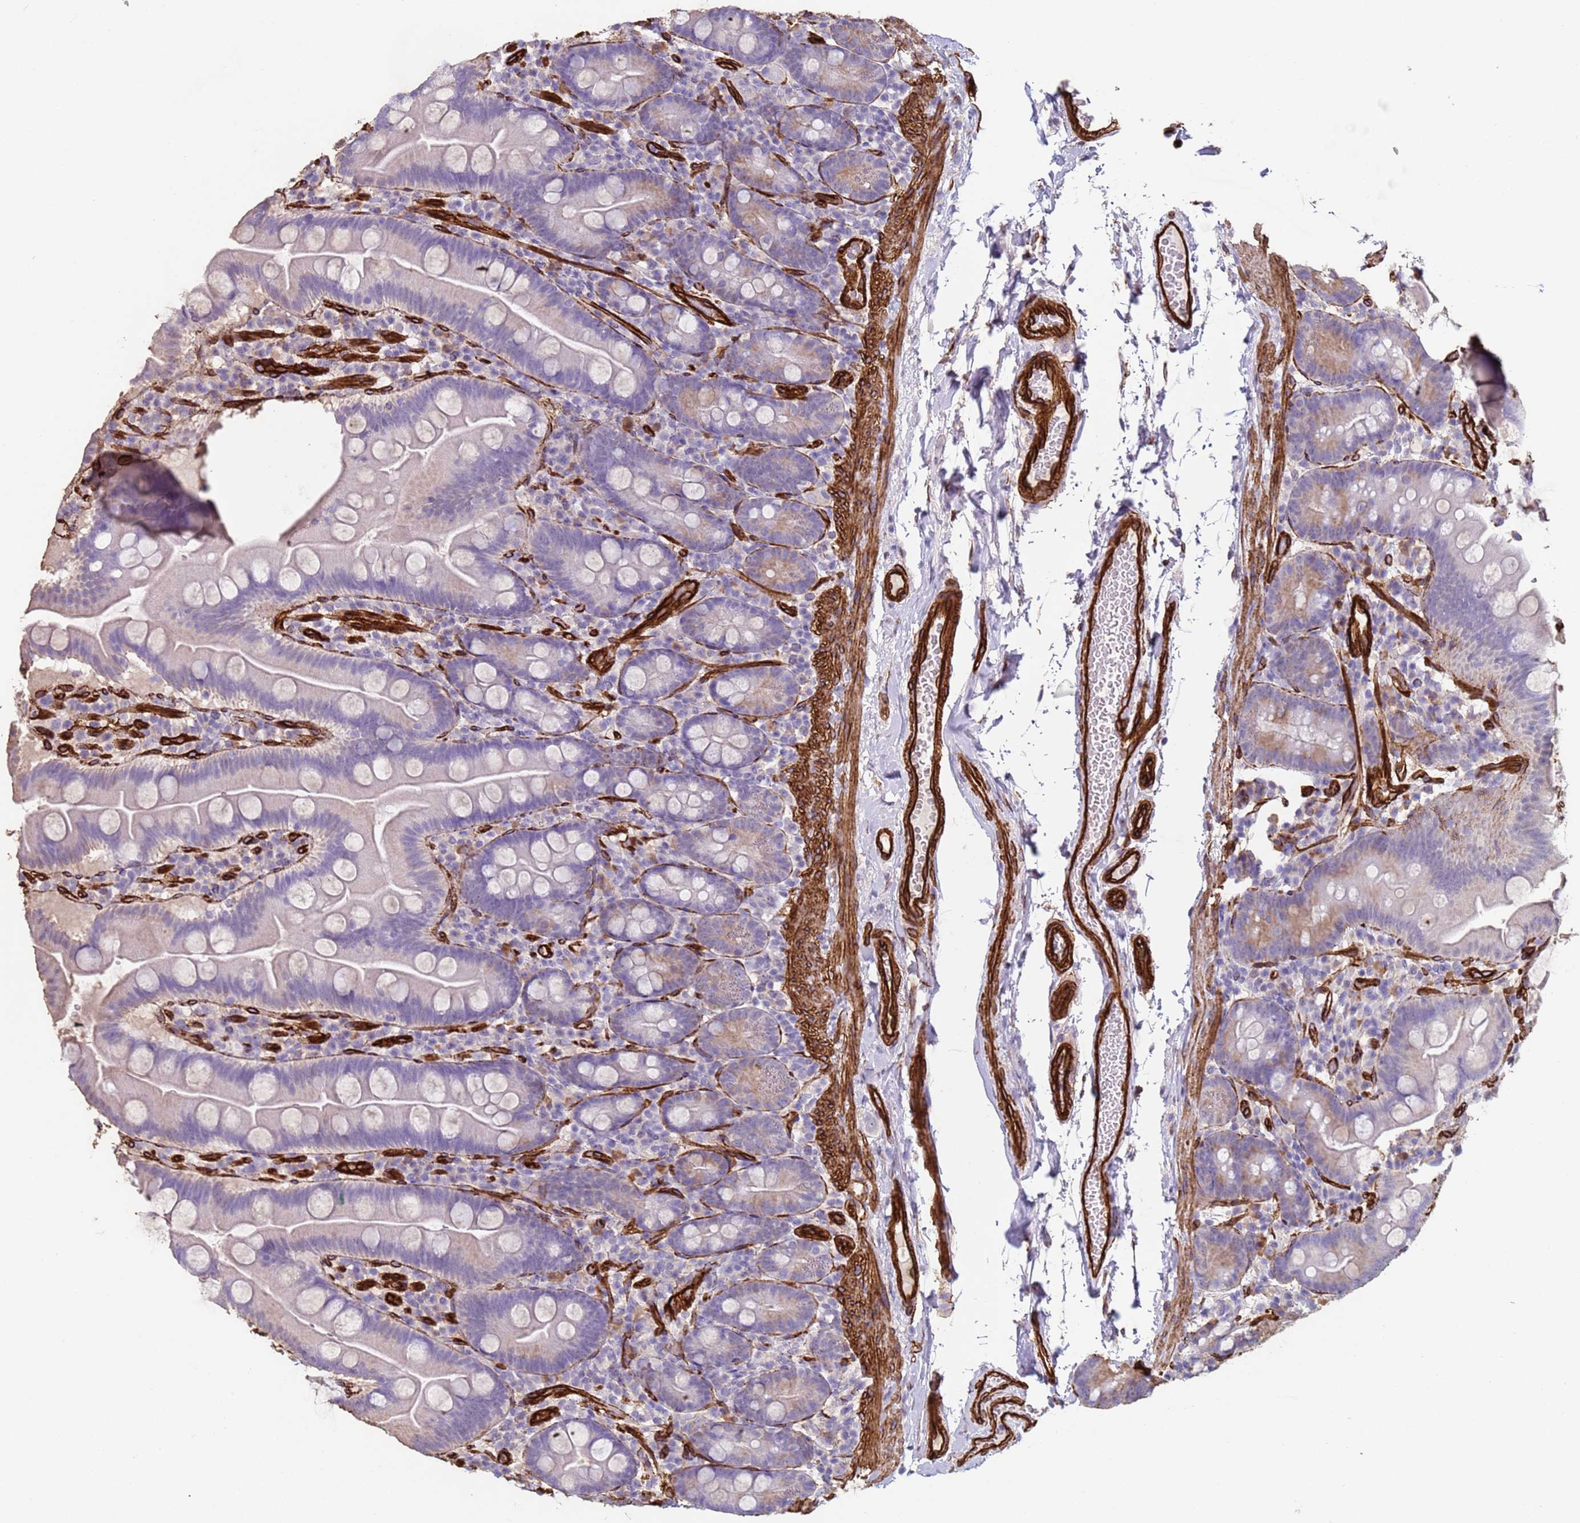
{"staining": {"intensity": "weak", "quantity": "25%-75%", "location": "cytoplasmic/membranous"}, "tissue": "small intestine", "cell_type": "Glandular cells", "image_type": "normal", "snomed": [{"axis": "morphology", "description": "Normal tissue, NOS"}, {"axis": "topography", "description": "Small intestine"}], "caption": "Small intestine stained with IHC displays weak cytoplasmic/membranous positivity in approximately 25%-75% of glandular cells.", "gene": "GASK1A", "patient": {"sex": "female", "age": 68}}